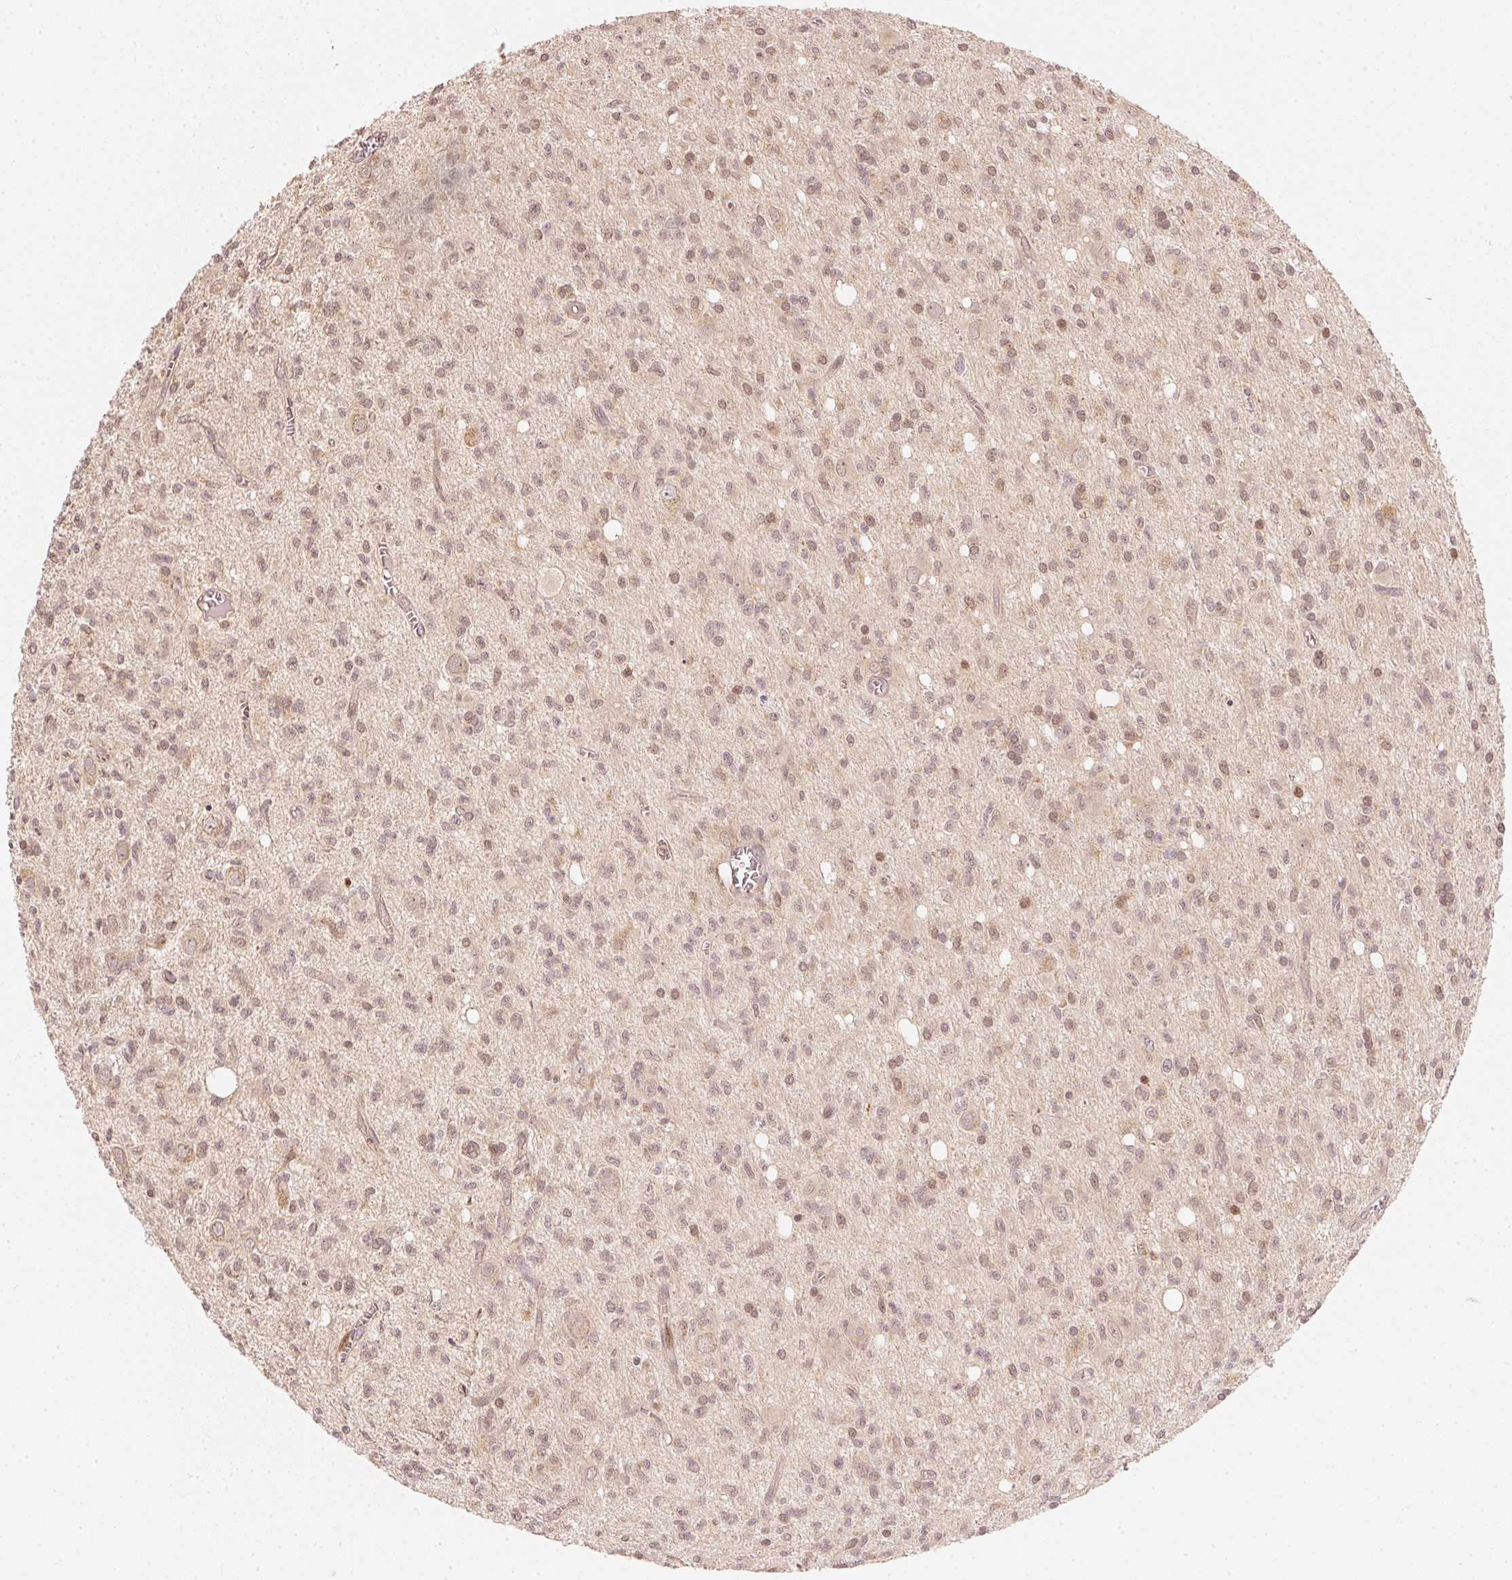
{"staining": {"intensity": "weak", "quantity": ">75%", "location": "nuclear"}, "tissue": "glioma", "cell_type": "Tumor cells", "image_type": "cancer", "snomed": [{"axis": "morphology", "description": "Glioma, malignant, Low grade"}, {"axis": "topography", "description": "Brain"}], "caption": "Malignant glioma (low-grade) stained with DAB IHC displays low levels of weak nuclear positivity in approximately >75% of tumor cells. Nuclei are stained in blue.", "gene": "UBE2L3", "patient": {"sex": "male", "age": 64}}